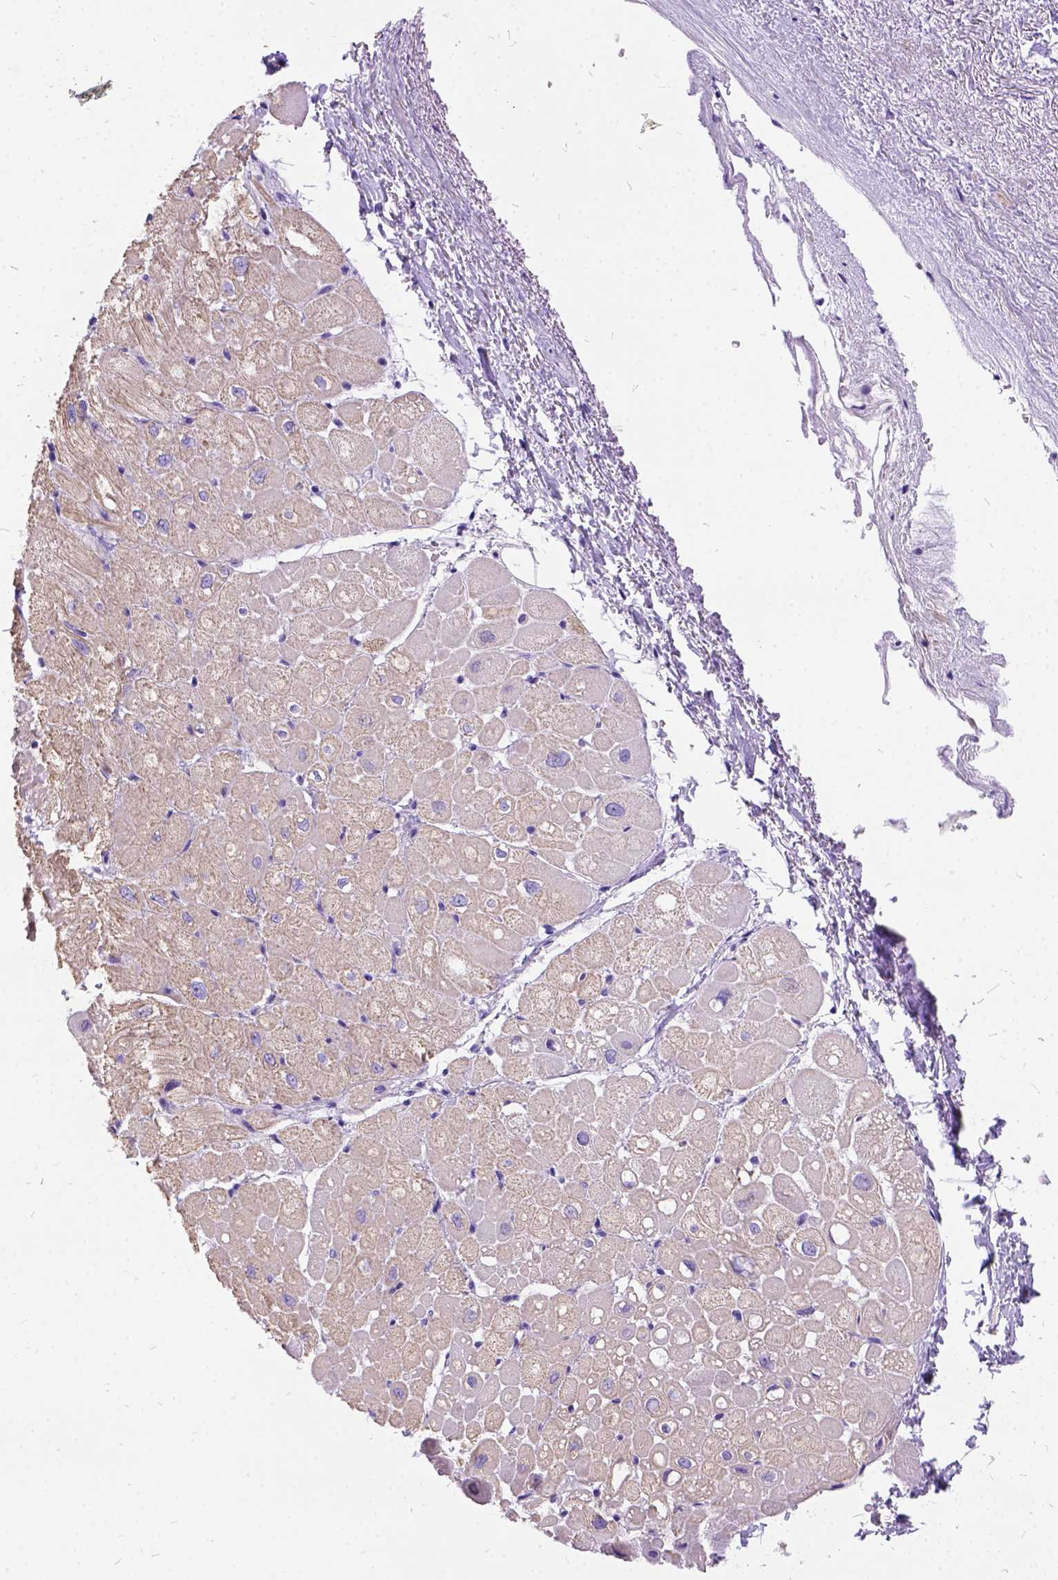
{"staining": {"intensity": "negative", "quantity": "none", "location": "none"}, "tissue": "heart muscle", "cell_type": "Cardiomyocytes", "image_type": "normal", "snomed": [{"axis": "morphology", "description": "Normal tissue, NOS"}, {"axis": "topography", "description": "Heart"}], "caption": "Immunohistochemistry (IHC) histopathology image of benign heart muscle: heart muscle stained with DAB (3,3'-diaminobenzidine) displays no significant protein staining in cardiomyocytes. Nuclei are stained in blue.", "gene": "ENSG00000254979", "patient": {"sex": "male", "age": 62}}